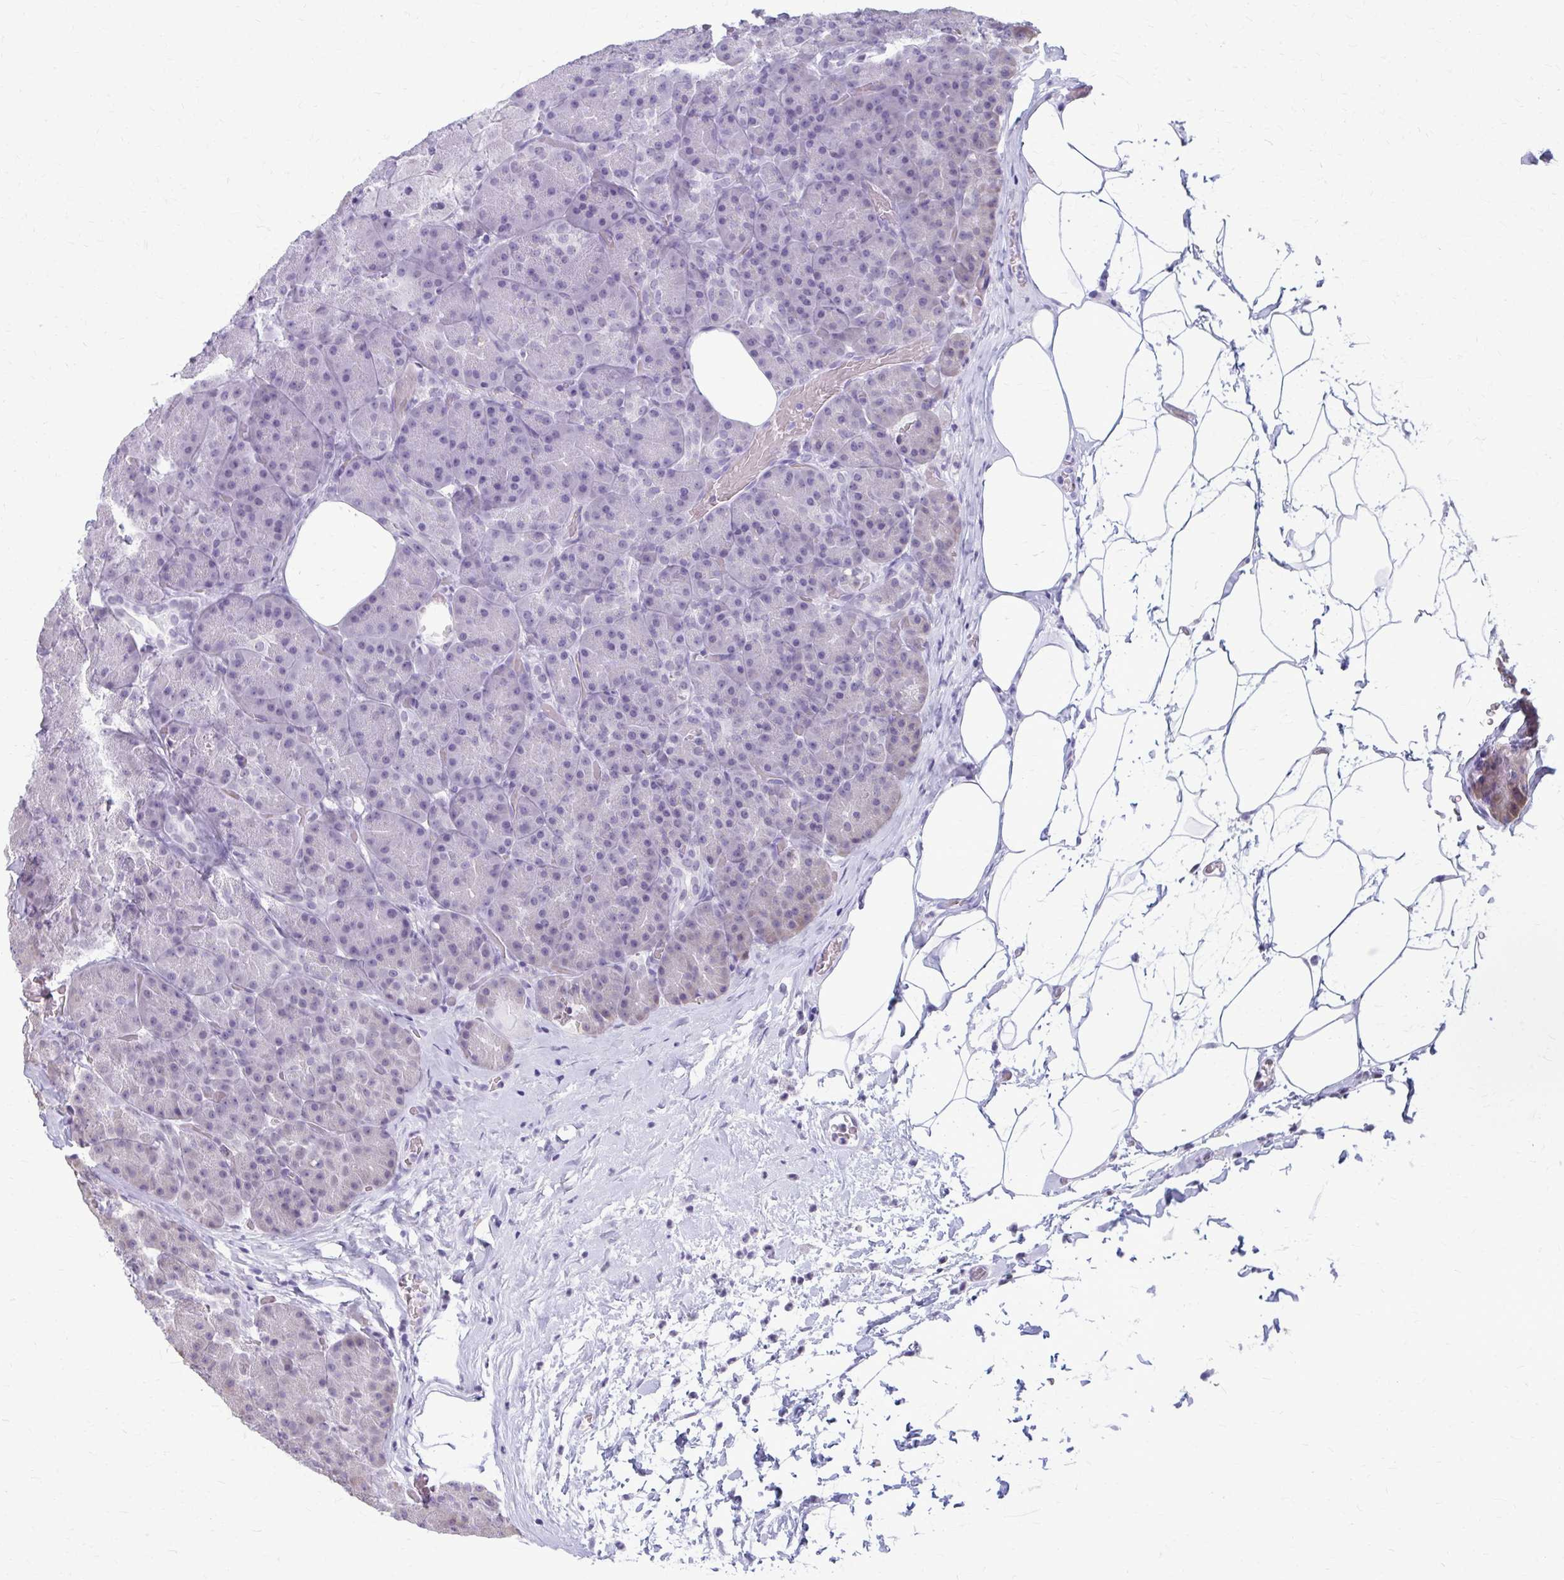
{"staining": {"intensity": "negative", "quantity": "none", "location": "none"}, "tissue": "pancreas", "cell_type": "Exocrine glandular cells", "image_type": "normal", "snomed": [{"axis": "morphology", "description": "Normal tissue, NOS"}, {"axis": "topography", "description": "Pancreas"}], "caption": "Photomicrograph shows no protein staining in exocrine glandular cells of normal pancreas.", "gene": "PROSER1", "patient": {"sex": "male", "age": 57}}